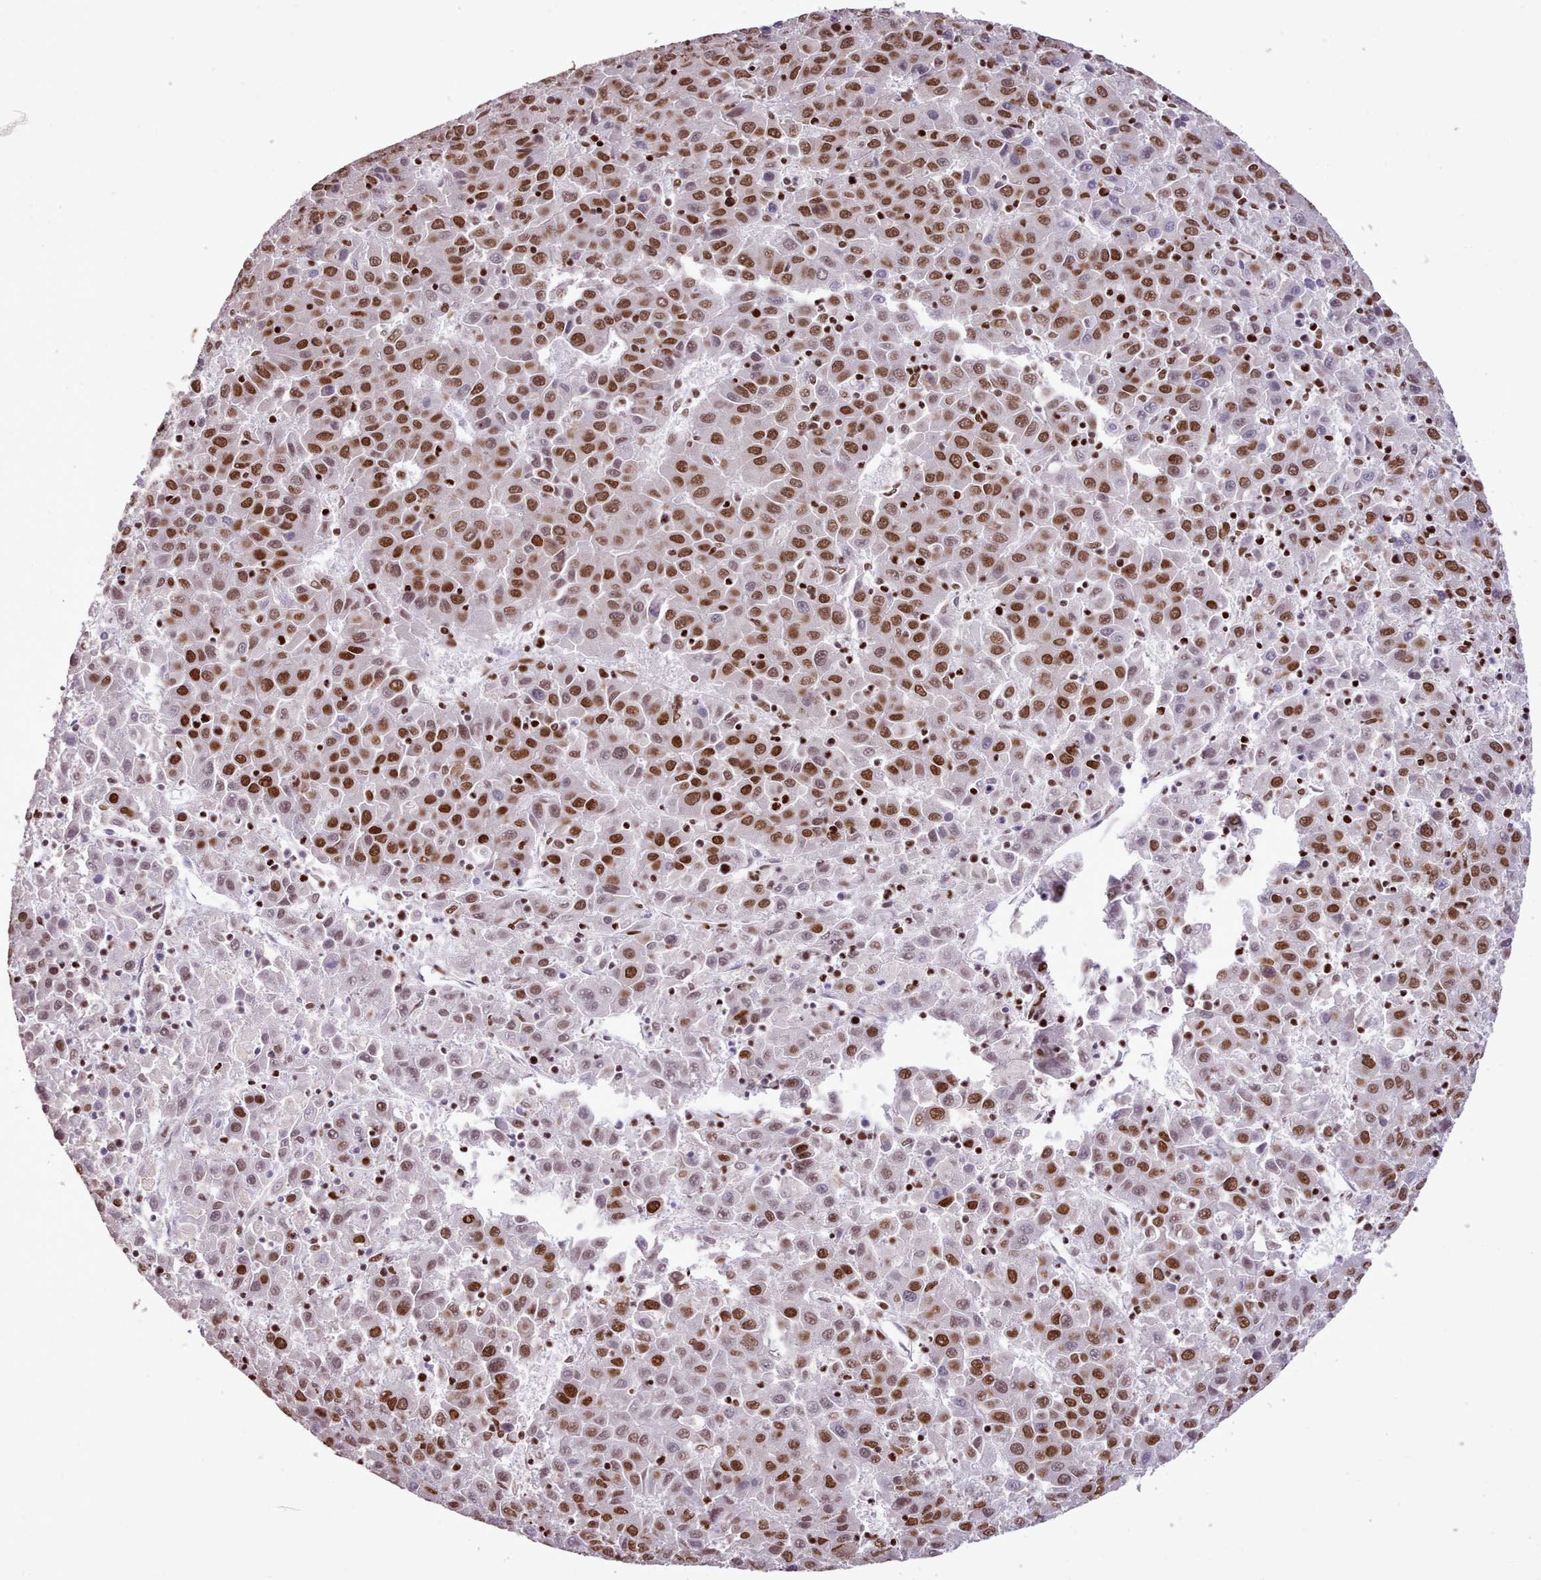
{"staining": {"intensity": "strong", "quantity": ">75%", "location": "nuclear"}, "tissue": "liver cancer", "cell_type": "Tumor cells", "image_type": "cancer", "snomed": [{"axis": "morphology", "description": "Carcinoma, Hepatocellular, NOS"}, {"axis": "topography", "description": "Liver"}], "caption": "Human hepatocellular carcinoma (liver) stained for a protein (brown) reveals strong nuclear positive positivity in approximately >75% of tumor cells.", "gene": "TAF15", "patient": {"sex": "female", "age": 53}}